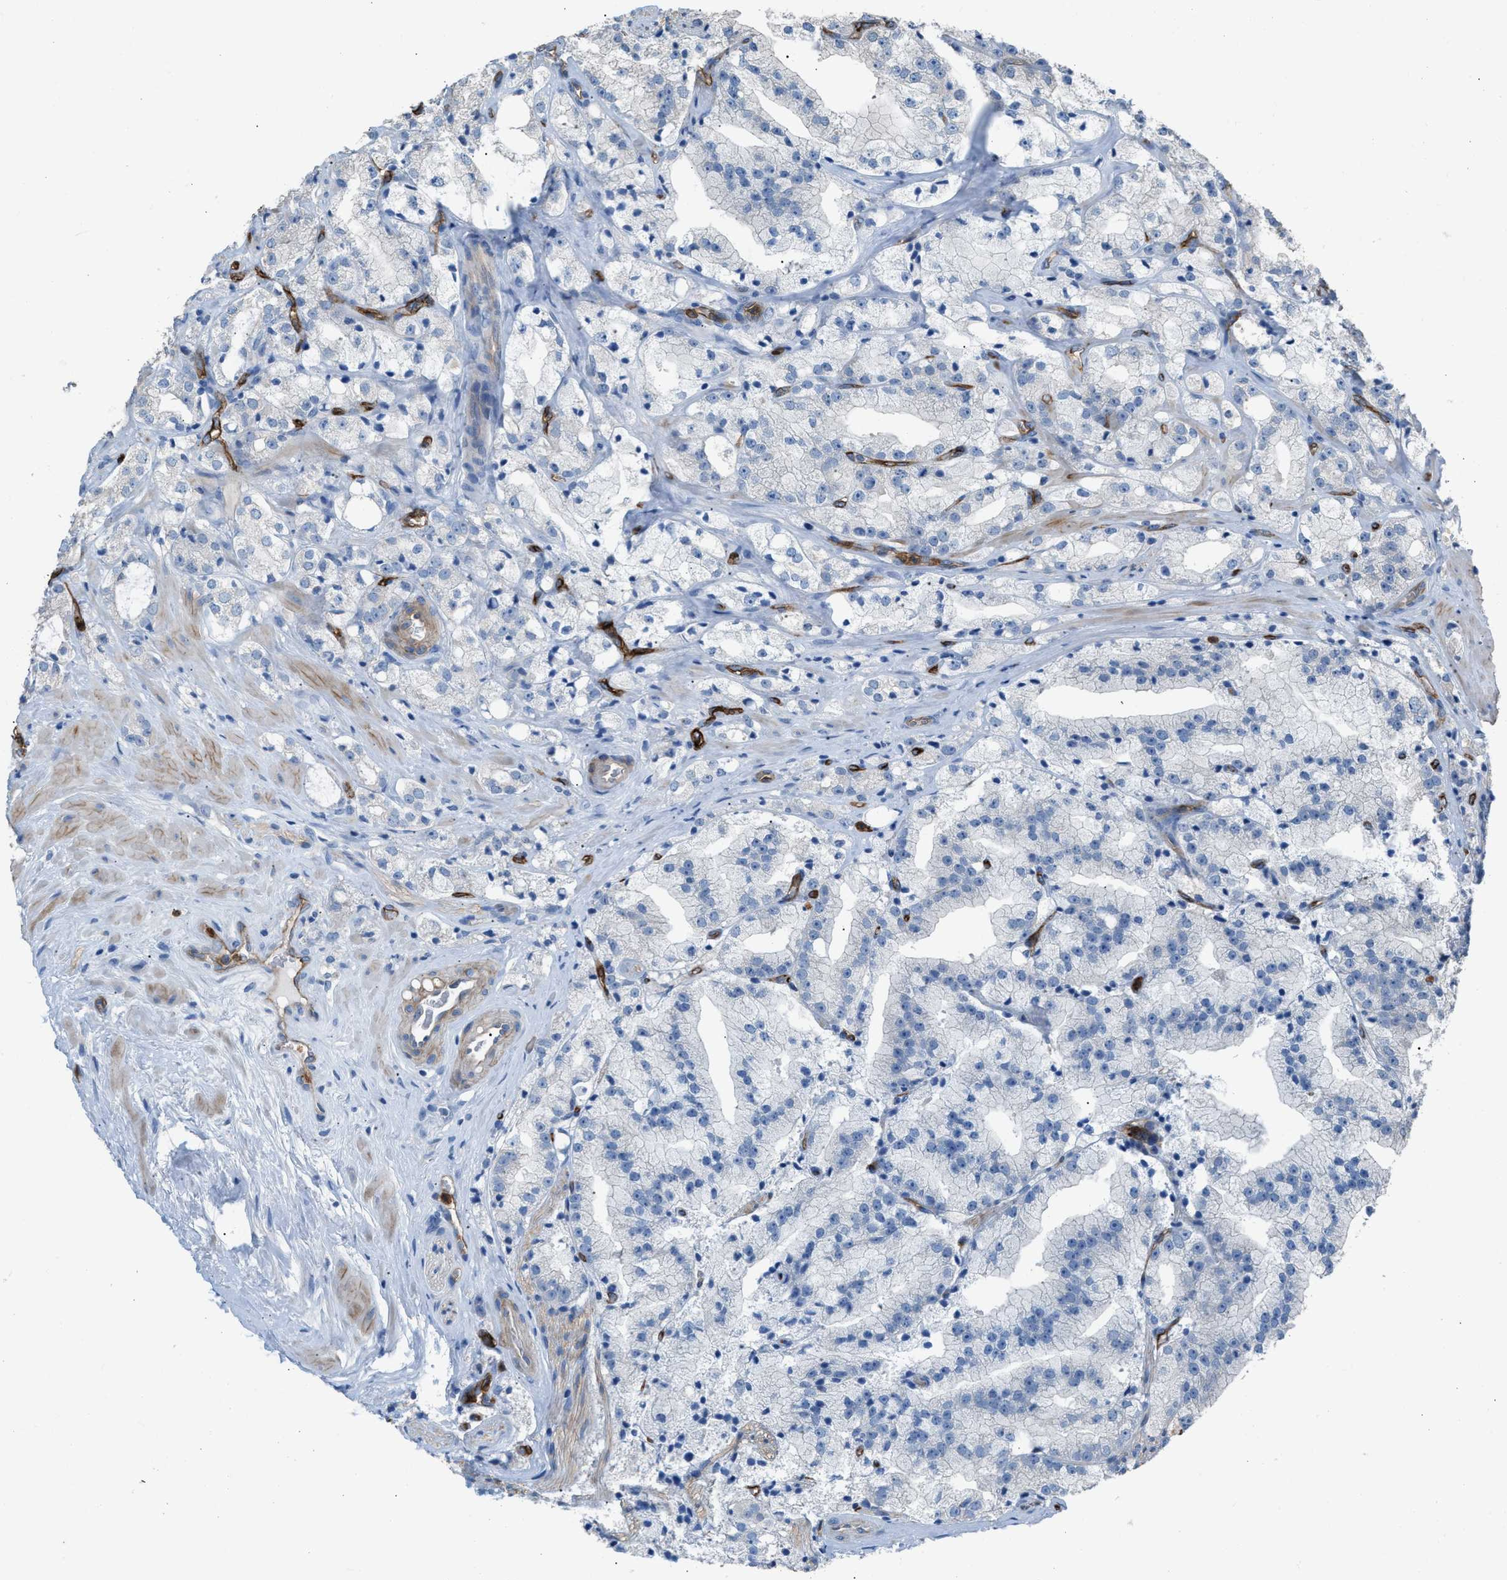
{"staining": {"intensity": "negative", "quantity": "none", "location": "none"}, "tissue": "prostate cancer", "cell_type": "Tumor cells", "image_type": "cancer", "snomed": [{"axis": "morphology", "description": "Adenocarcinoma, High grade"}, {"axis": "topography", "description": "Prostate"}], "caption": "Micrograph shows no protein expression in tumor cells of prostate adenocarcinoma (high-grade) tissue.", "gene": "DYSF", "patient": {"sex": "male", "age": 64}}